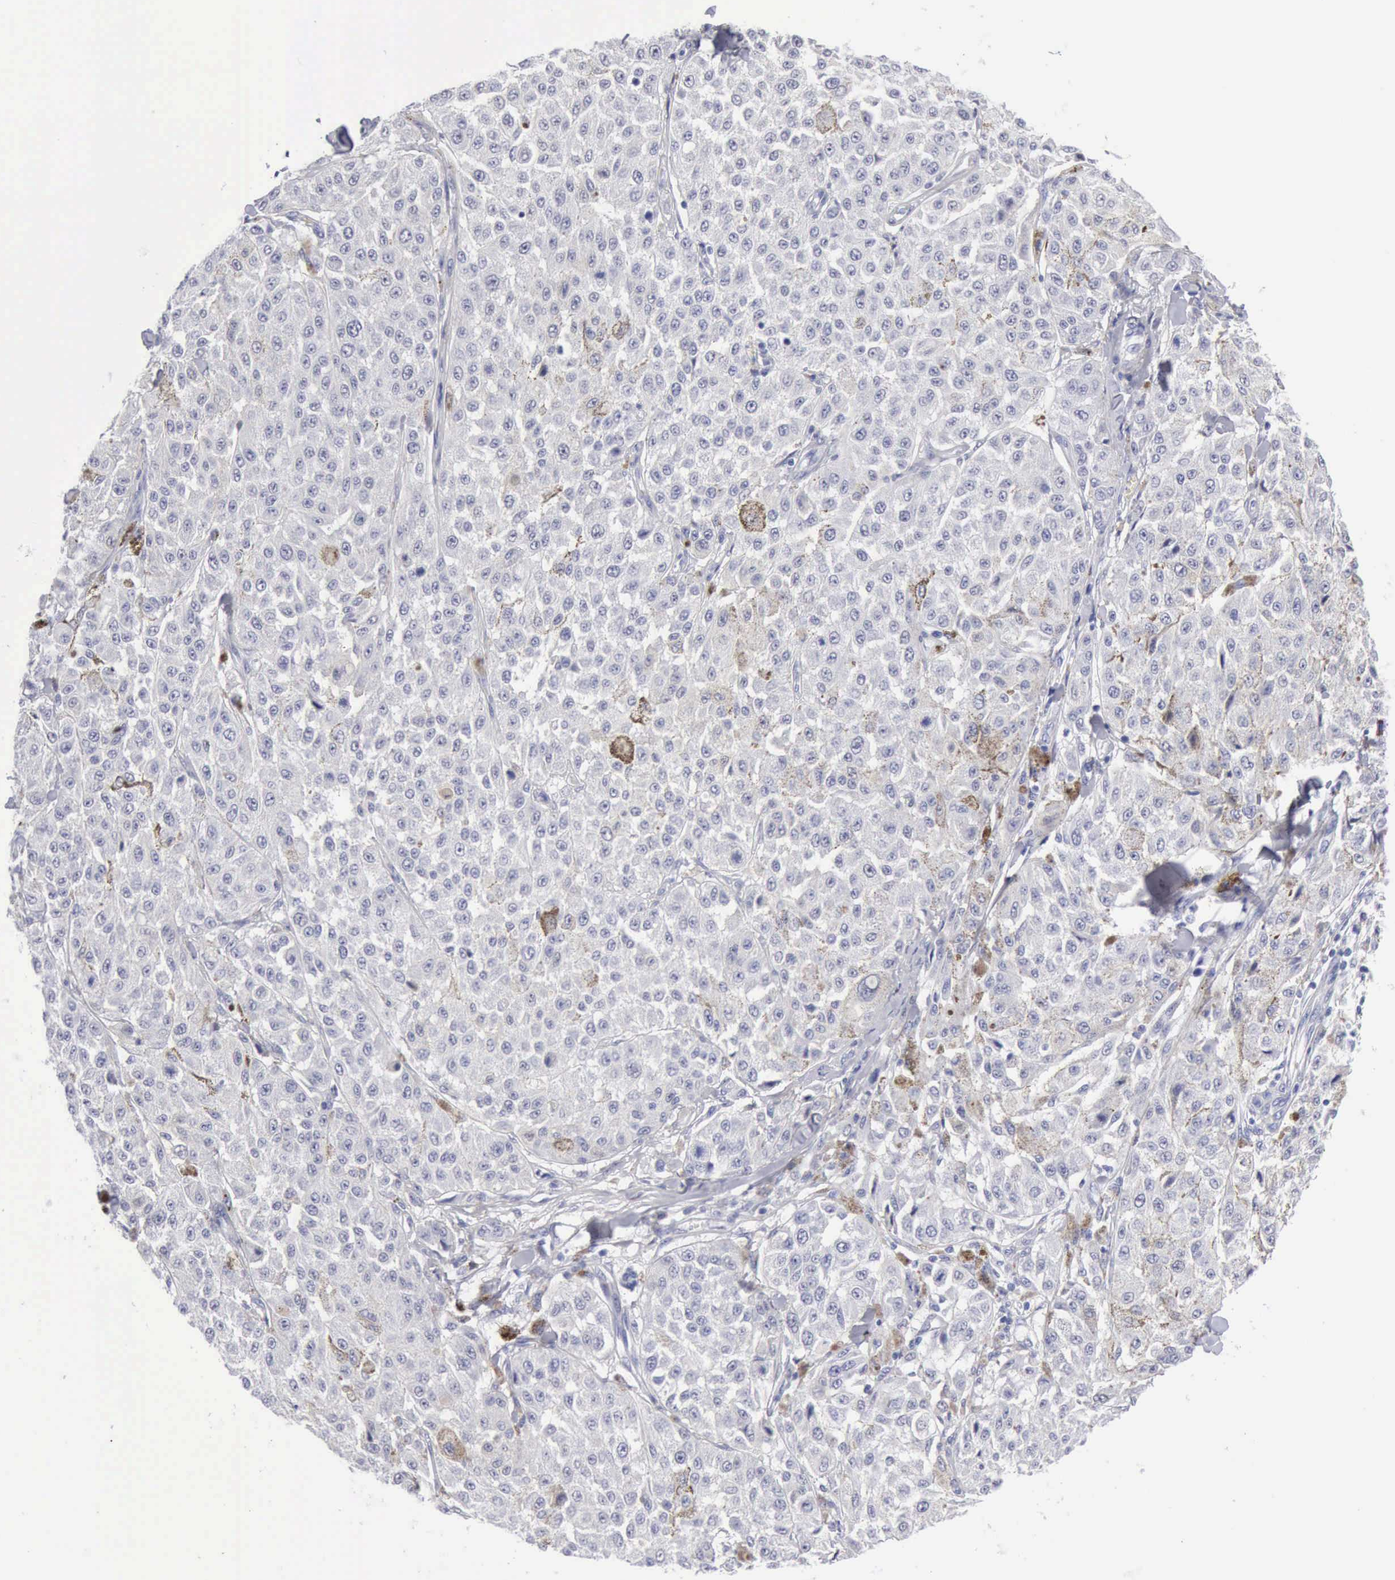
{"staining": {"intensity": "negative", "quantity": "none", "location": "none"}, "tissue": "melanoma", "cell_type": "Tumor cells", "image_type": "cancer", "snomed": [{"axis": "morphology", "description": "Malignant melanoma, NOS"}, {"axis": "topography", "description": "Skin"}], "caption": "Immunohistochemistry (IHC) of melanoma demonstrates no staining in tumor cells. Nuclei are stained in blue.", "gene": "KRT5", "patient": {"sex": "female", "age": 64}}